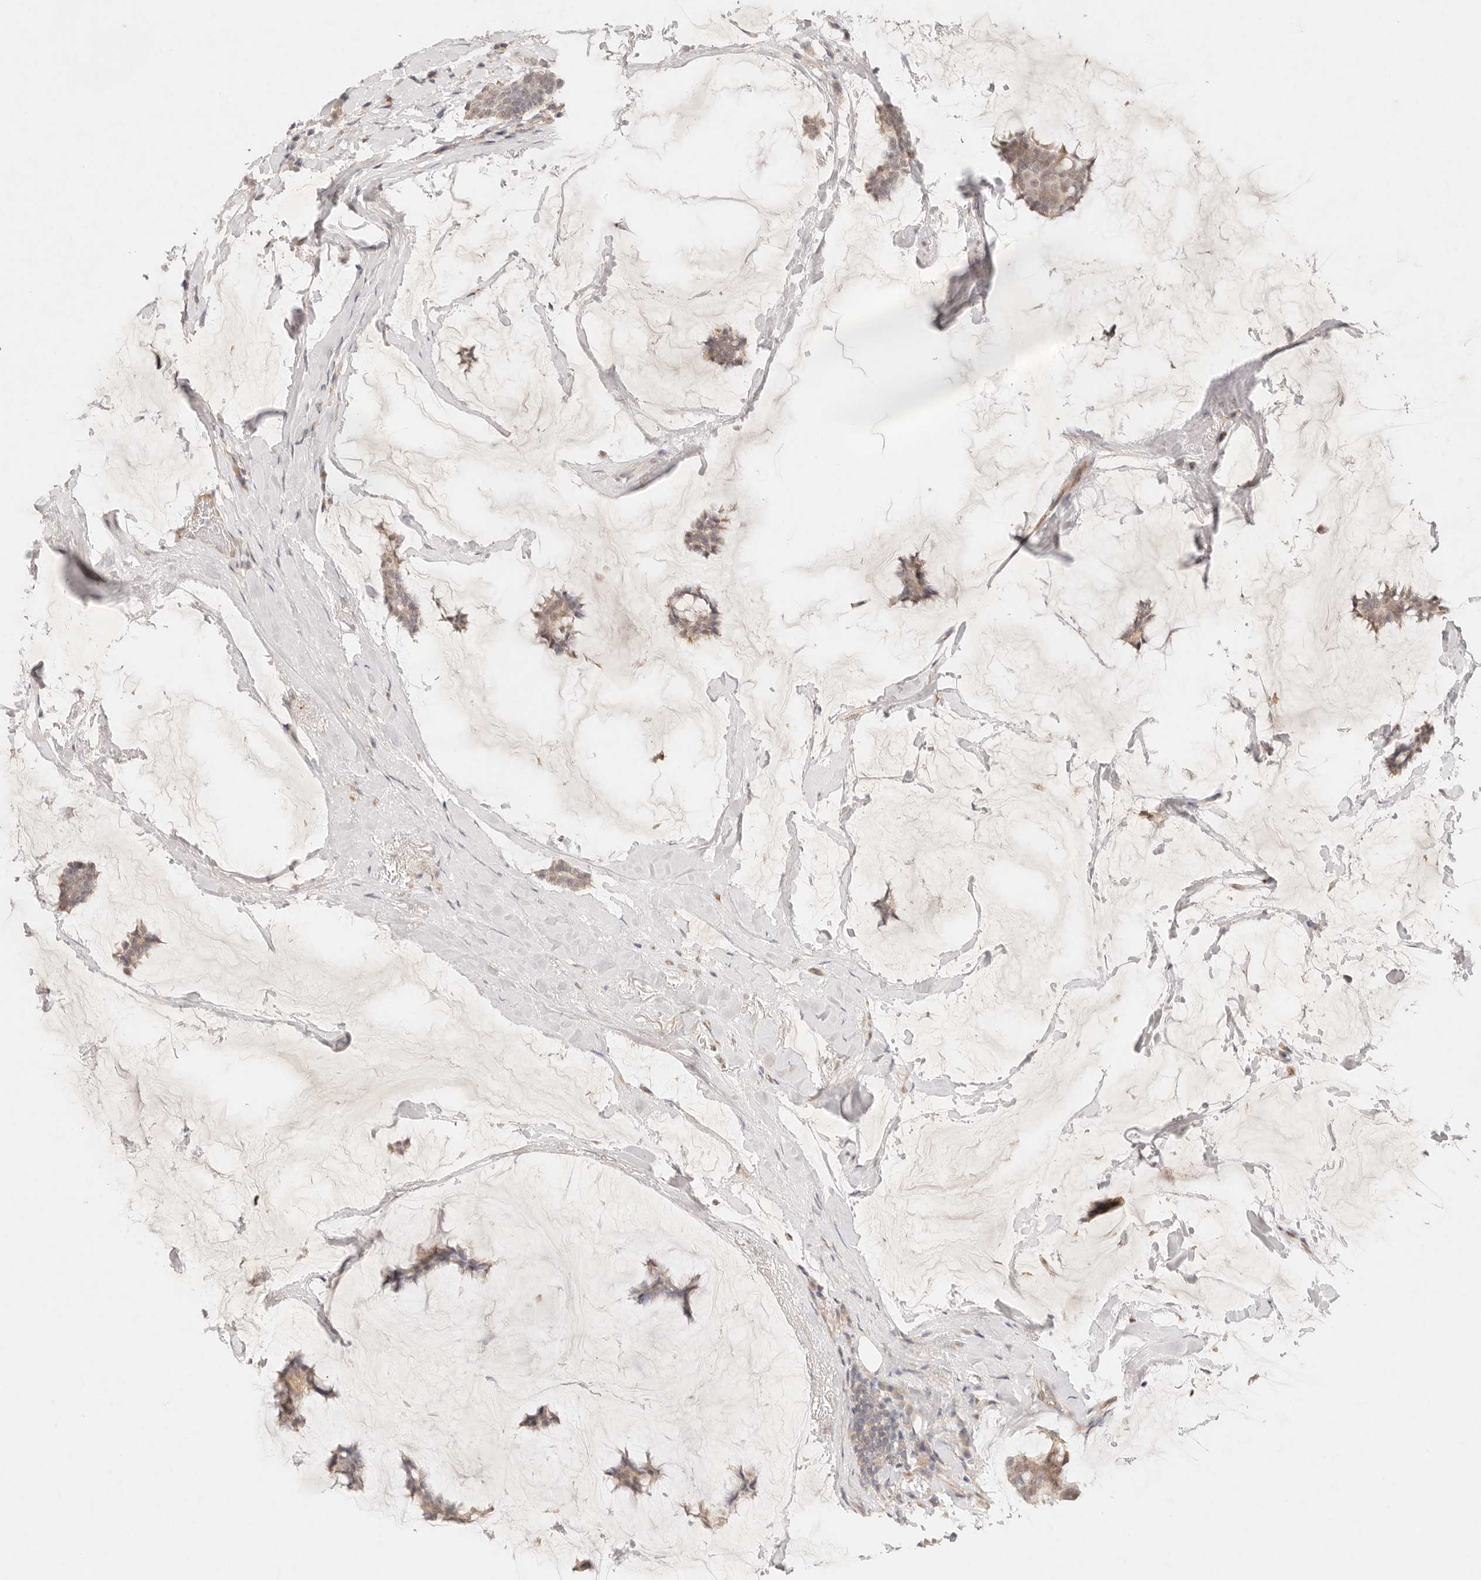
{"staining": {"intensity": "weak", "quantity": "25%-75%", "location": "nuclear"}, "tissue": "breast cancer", "cell_type": "Tumor cells", "image_type": "cancer", "snomed": [{"axis": "morphology", "description": "Duct carcinoma"}, {"axis": "topography", "description": "Breast"}], "caption": "Breast cancer was stained to show a protein in brown. There is low levels of weak nuclear positivity in approximately 25%-75% of tumor cells. (Brightfield microscopy of DAB IHC at high magnification).", "gene": "GPR156", "patient": {"sex": "female", "age": 93}}